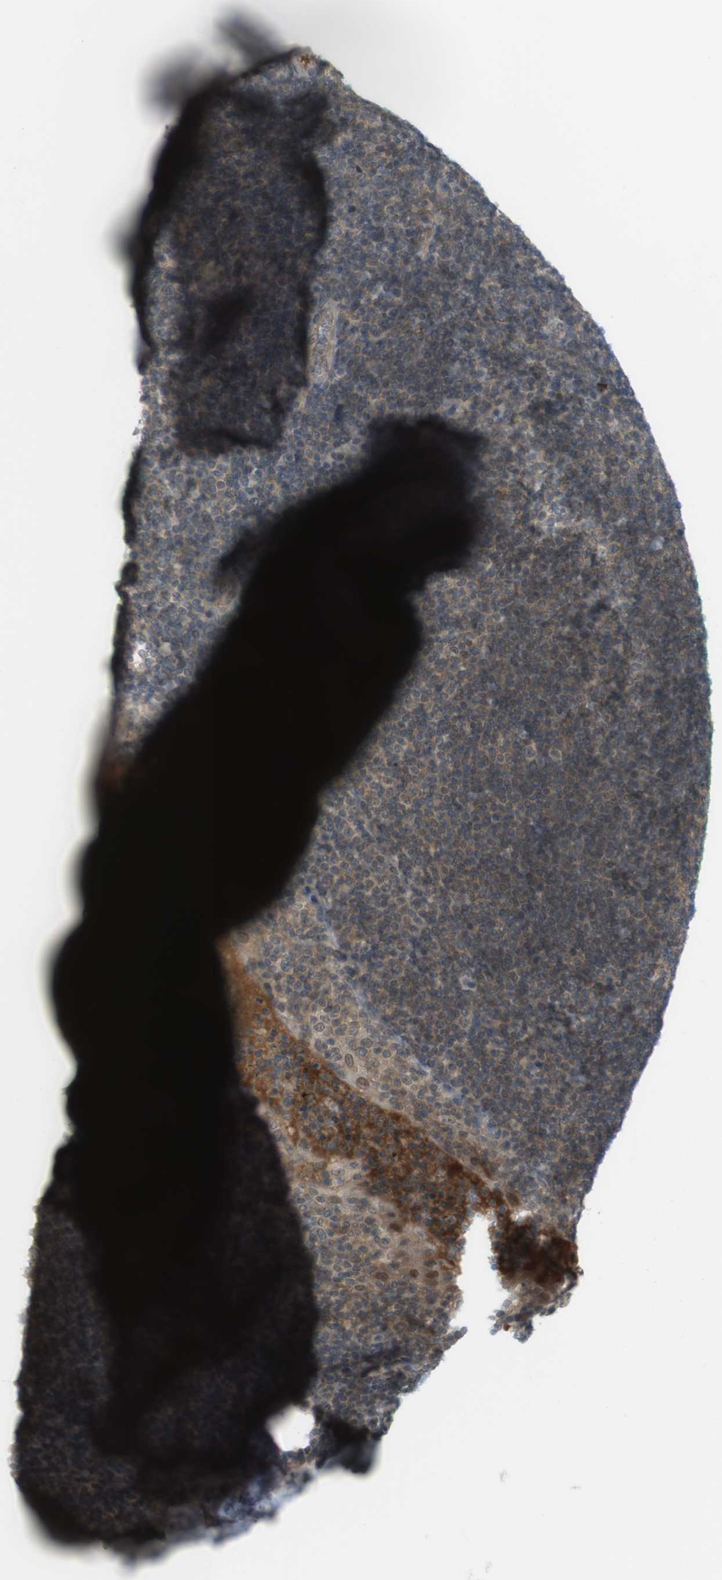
{"staining": {"intensity": "weak", "quantity": "25%-75%", "location": "cytoplasmic/membranous"}, "tissue": "tonsil", "cell_type": "Germinal center cells", "image_type": "normal", "snomed": [{"axis": "morphology", "description": "Normal tissue, NOS"}, {"axis": "topography", "description": "Tonsil"}], "caption": "Immunohistochemical staining of normal human tonsil exhibits weak cytoplasmic/membranous protein expression in approximately 25%-75% of germinal center cells.", "gene": "ZDHHC20", "patient": {"sex": "male", "age": 37}}